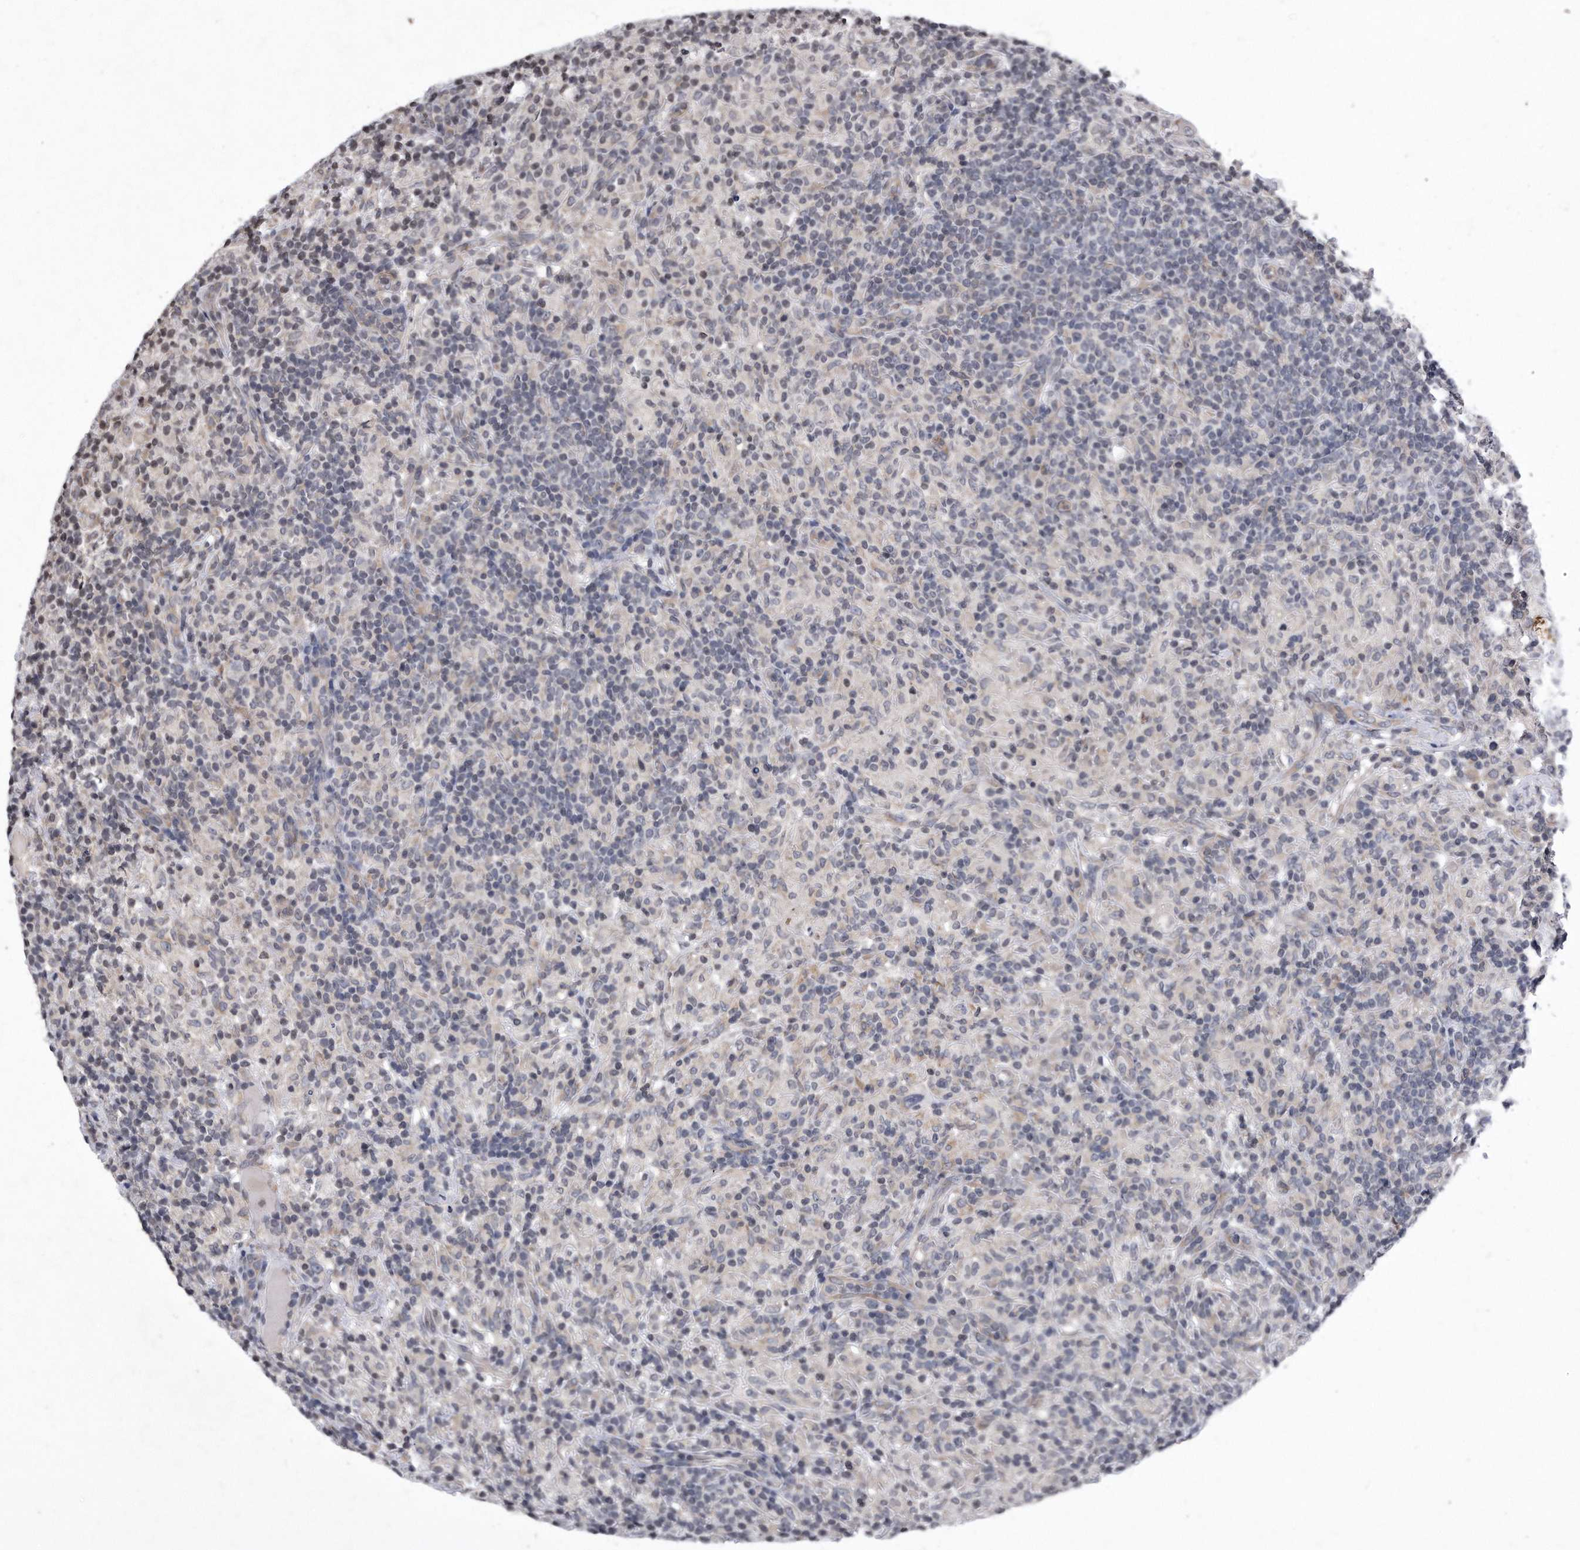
{"staining": {"intensity": "negative", "quantity": "none", "location": "none"}, "tissue": "lymphoma", "cell_type": "Tumor cells", "image_type": "cancer", "snomed": [{"axis": "morphology", "description": "Hodgkin's disease, NOS"}, {"axis": "topography", "description": "Lymph node"}], "caption": "Immunohistochemistry (IHC) image of lymphoma stained for a protein (brown), which reveals no expression in tumor cells.", "gene": "DAB1", "patient": {"sex": "male", "age": 70}}